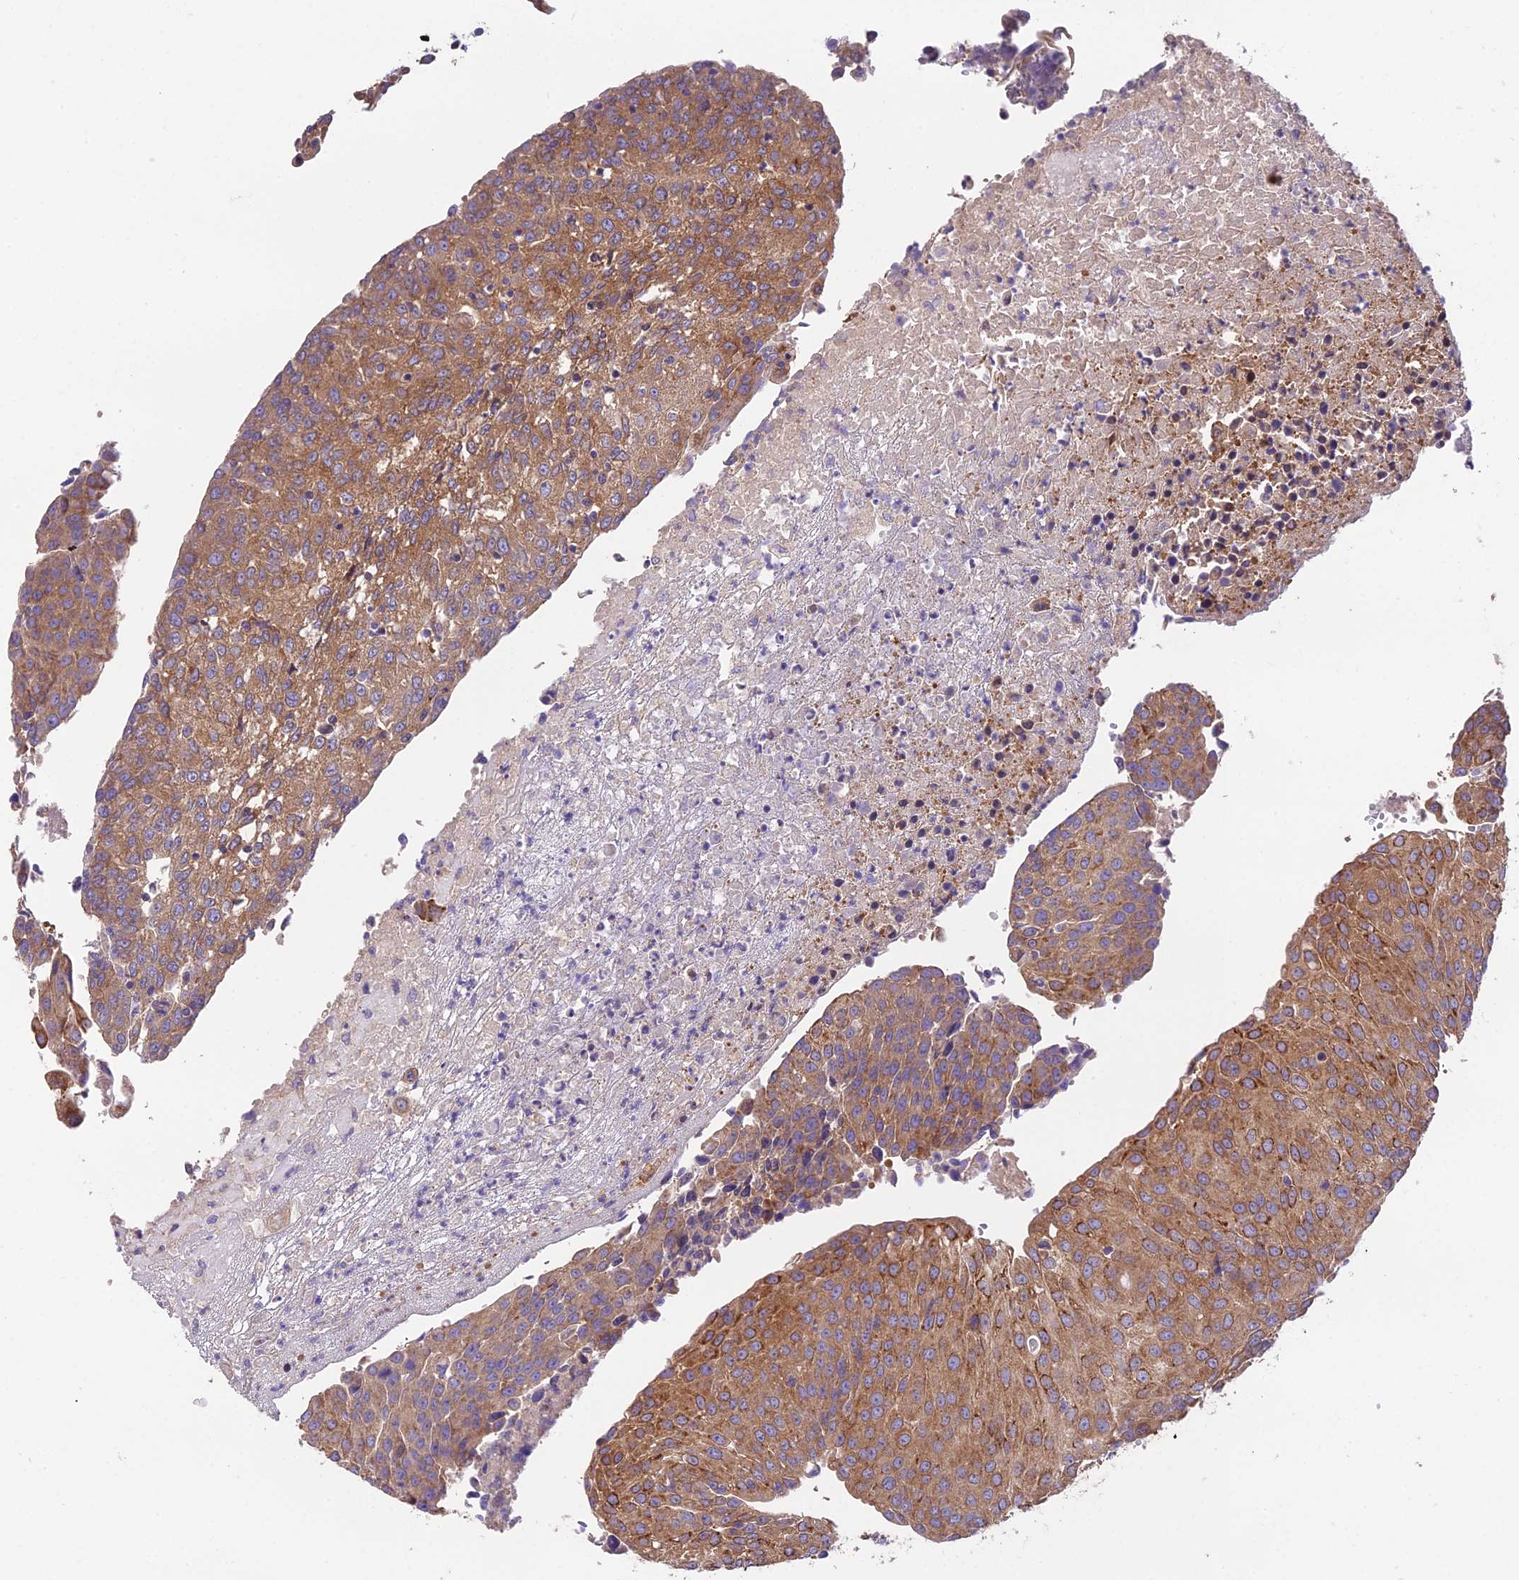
{"staining": {"intensity": "strong", "quantity": ">75%", "location": "cytoplasmic/membranous"}, "tissue": "urothelial cancer", "cell_type": "Tumor cells", "image_type": "cancer", "snomed": [{"axis": "morphology", "description": "Urothelial carcinoma, High grade"}, {"axis": "topography", "description": "Urinary bladder"}], "caption": "Immunohistochemical staining of urothelial cancer shows strong cytoplasmic/membranous protein staining in about >75% of tumor cells.", "gene": "BLOC1S4", "patient": {"sex": "female", "age": 85}}